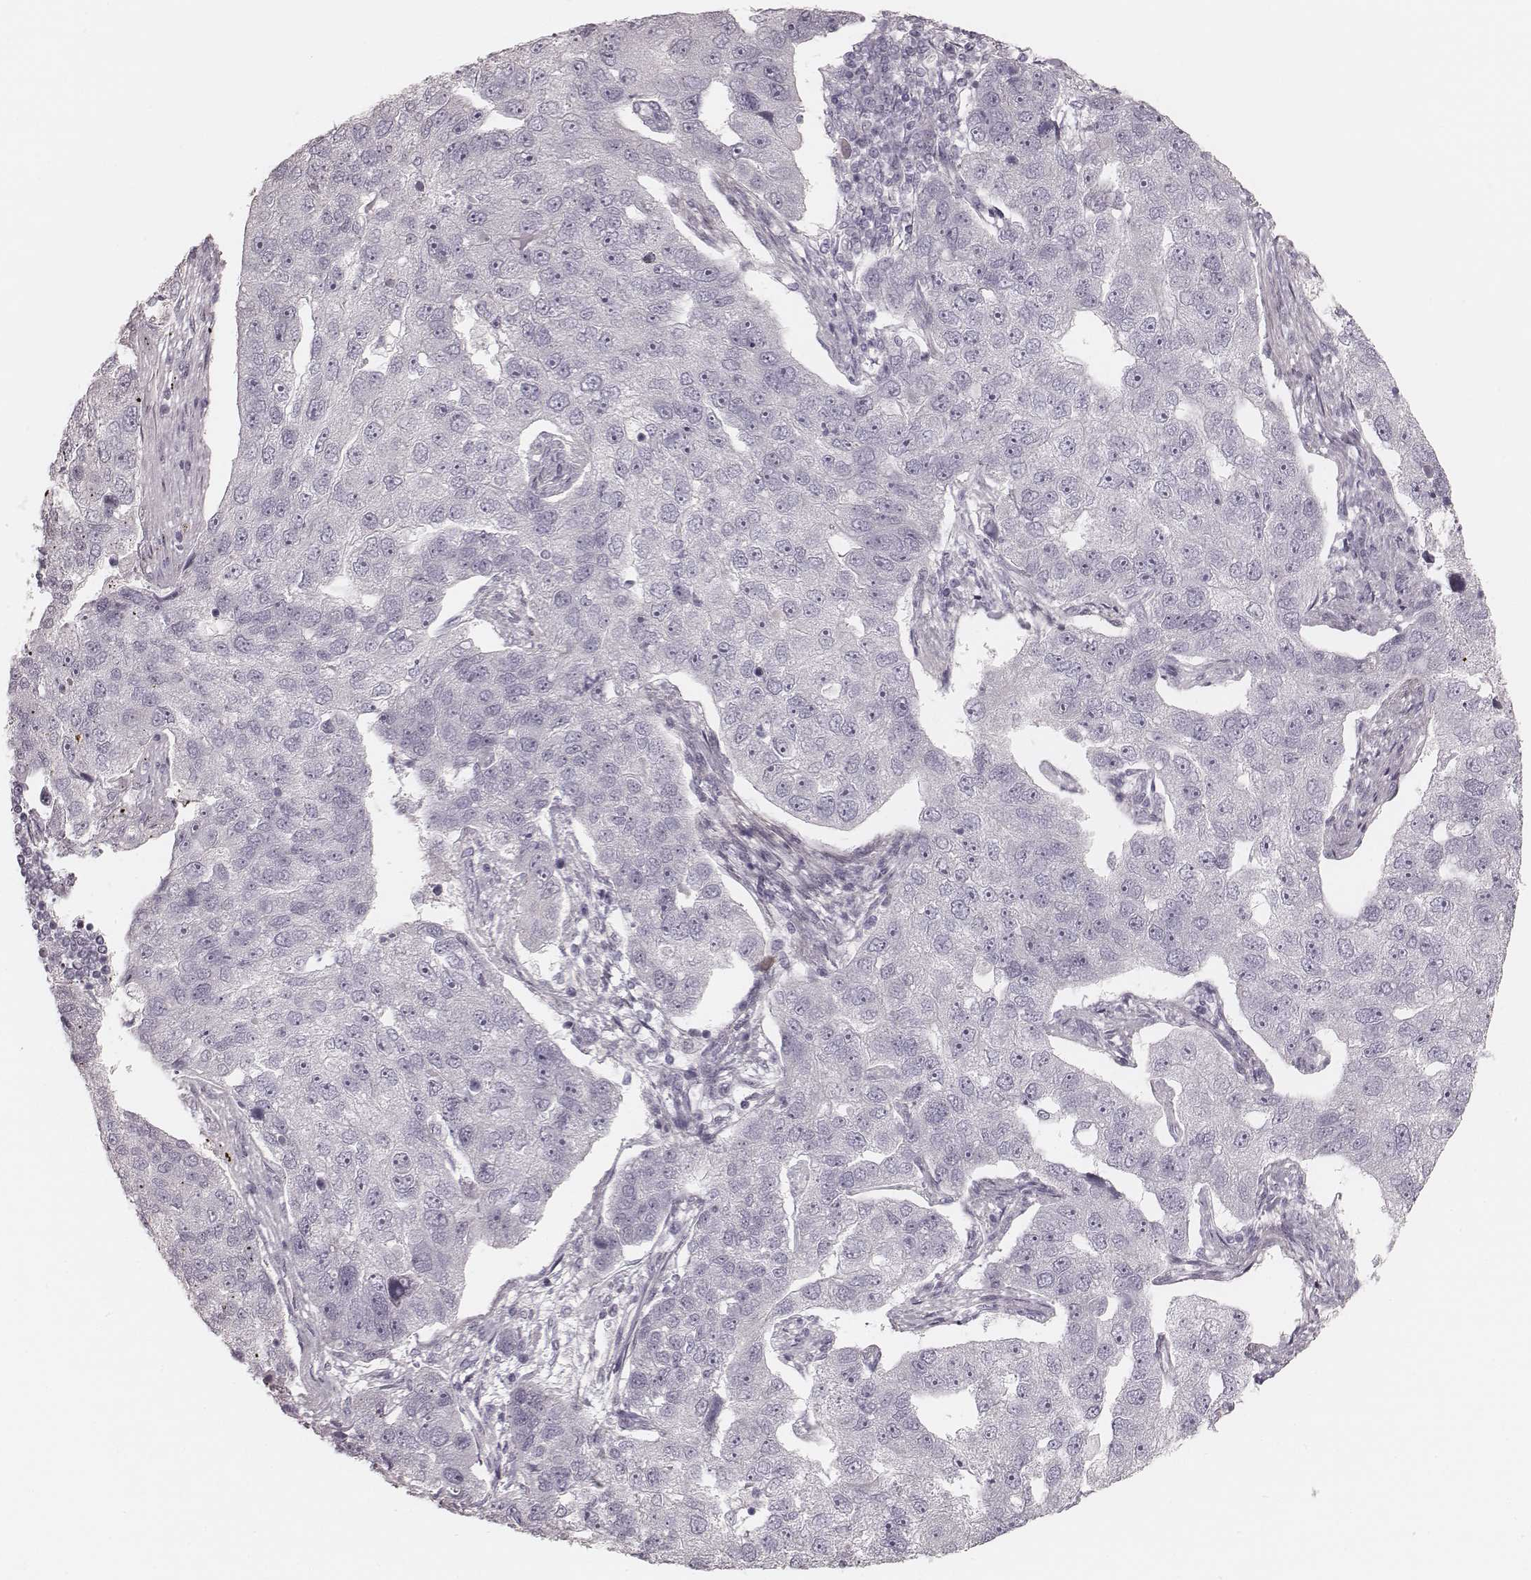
{"staining": {"intensity": "negative", "quantity": "none", "location": "none"}, "tissue": "pancreatic cancer", "cell_type": "Tumor cells", "image_type": "cancer", "snomed": [{"axis": "morphology", "description": "Adenocarcinoma, NOS"}, {"axis": "topography", "description": "Pancreas"}], "caption": "A high-resolution photomicrograph shows IHC staining of pancreatic adenocarcinoma, which displays no significant staining in tumor cells.", "gene": "SPATA24", "patient": {"sex": "female", "age": 61}}